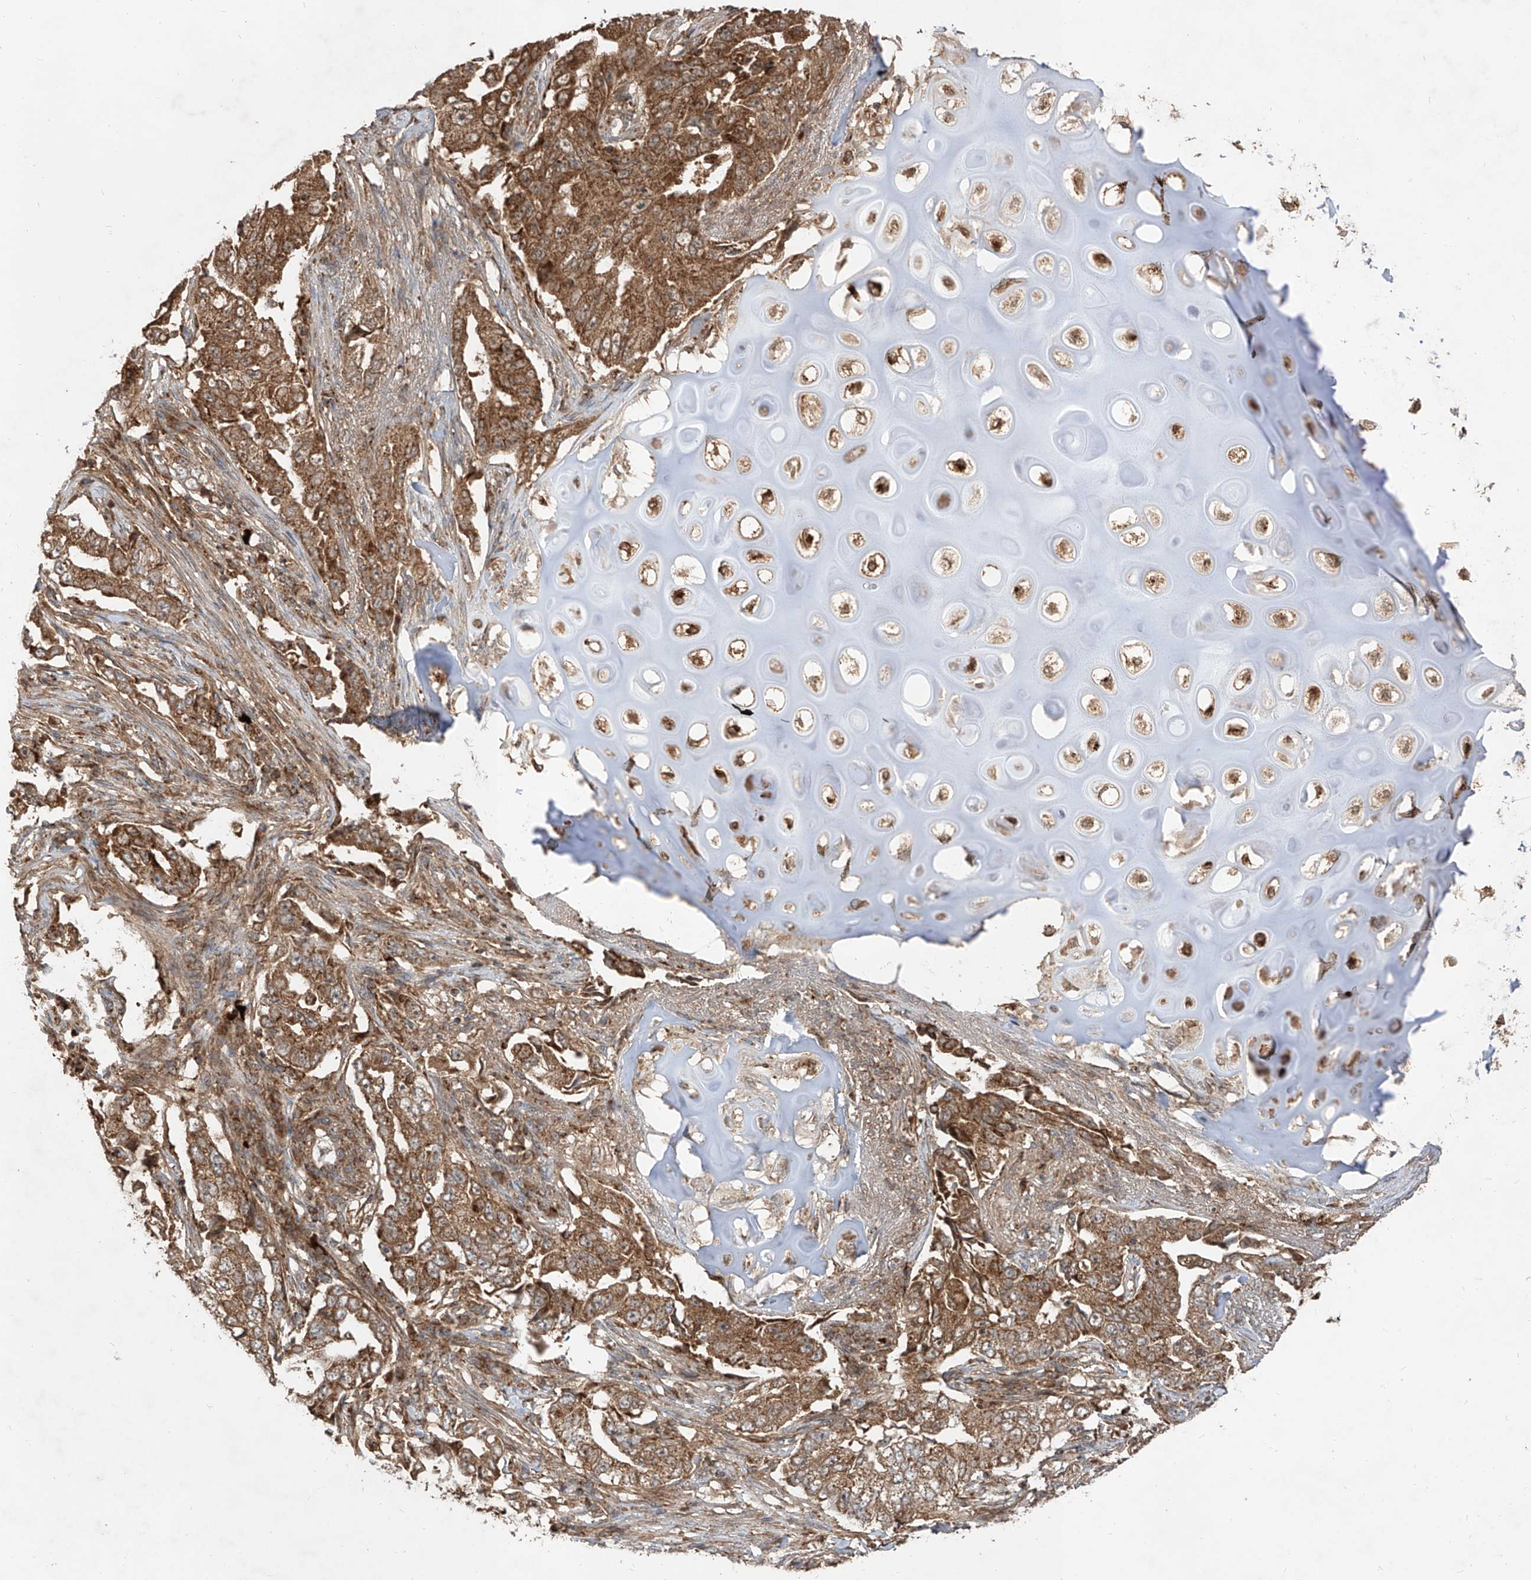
{"staining": {"intensity": "moderate", "quantity": ">75%", "location": "cytoplasmic/membranous"}, "tissue": "lung cancer", "cell_type": "Tumor cells", "image_type": "cancer", "snomed": [{"axis": "morphology", "description": "Adenocarcinoma, NOS"}, {"axis": "topography", "description": "Lung"}], "caption": "Lung cancer stained with IHC shows moderate cytoplasmic/membranous expression in approximately >75% of tumor cells.", "gene": "AIM2", "patient": {"sex": "female", "age": 51}}